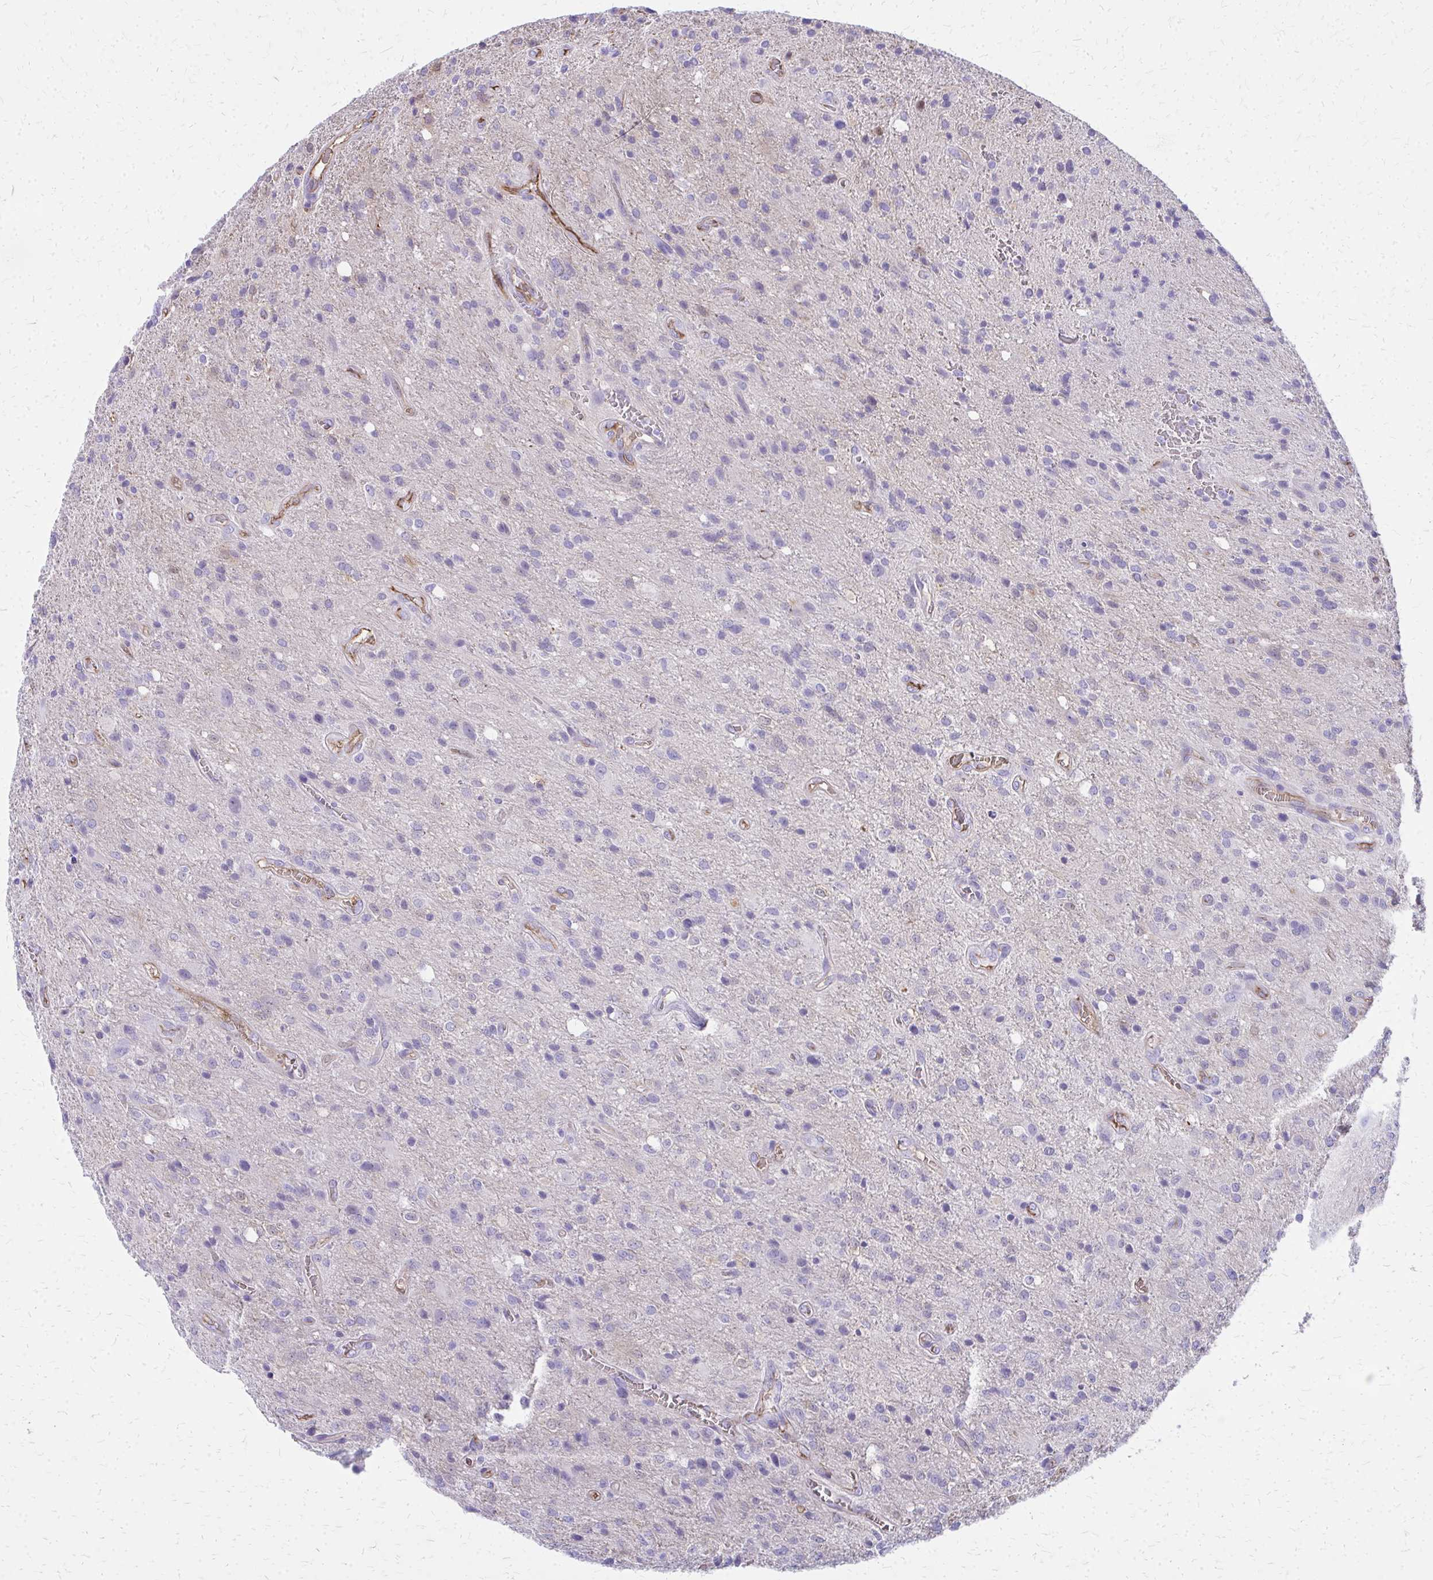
{"staining": {"intensity": "negative", "quantity": "none", "location": "none"}, "tissue": "glioma", "cell_type": "Tumor cells", "image_type": "cancer", "snomed": [{"axis": "morphology", "description": "Glioma, malignant, Low grade"}, {"axis": "topography", "description": "Brain"}], "caption": "There is no significant expression in tumor cells of glioma.", "gene": "TPSG1", "patient": {"sex": "male", "age": 66}}